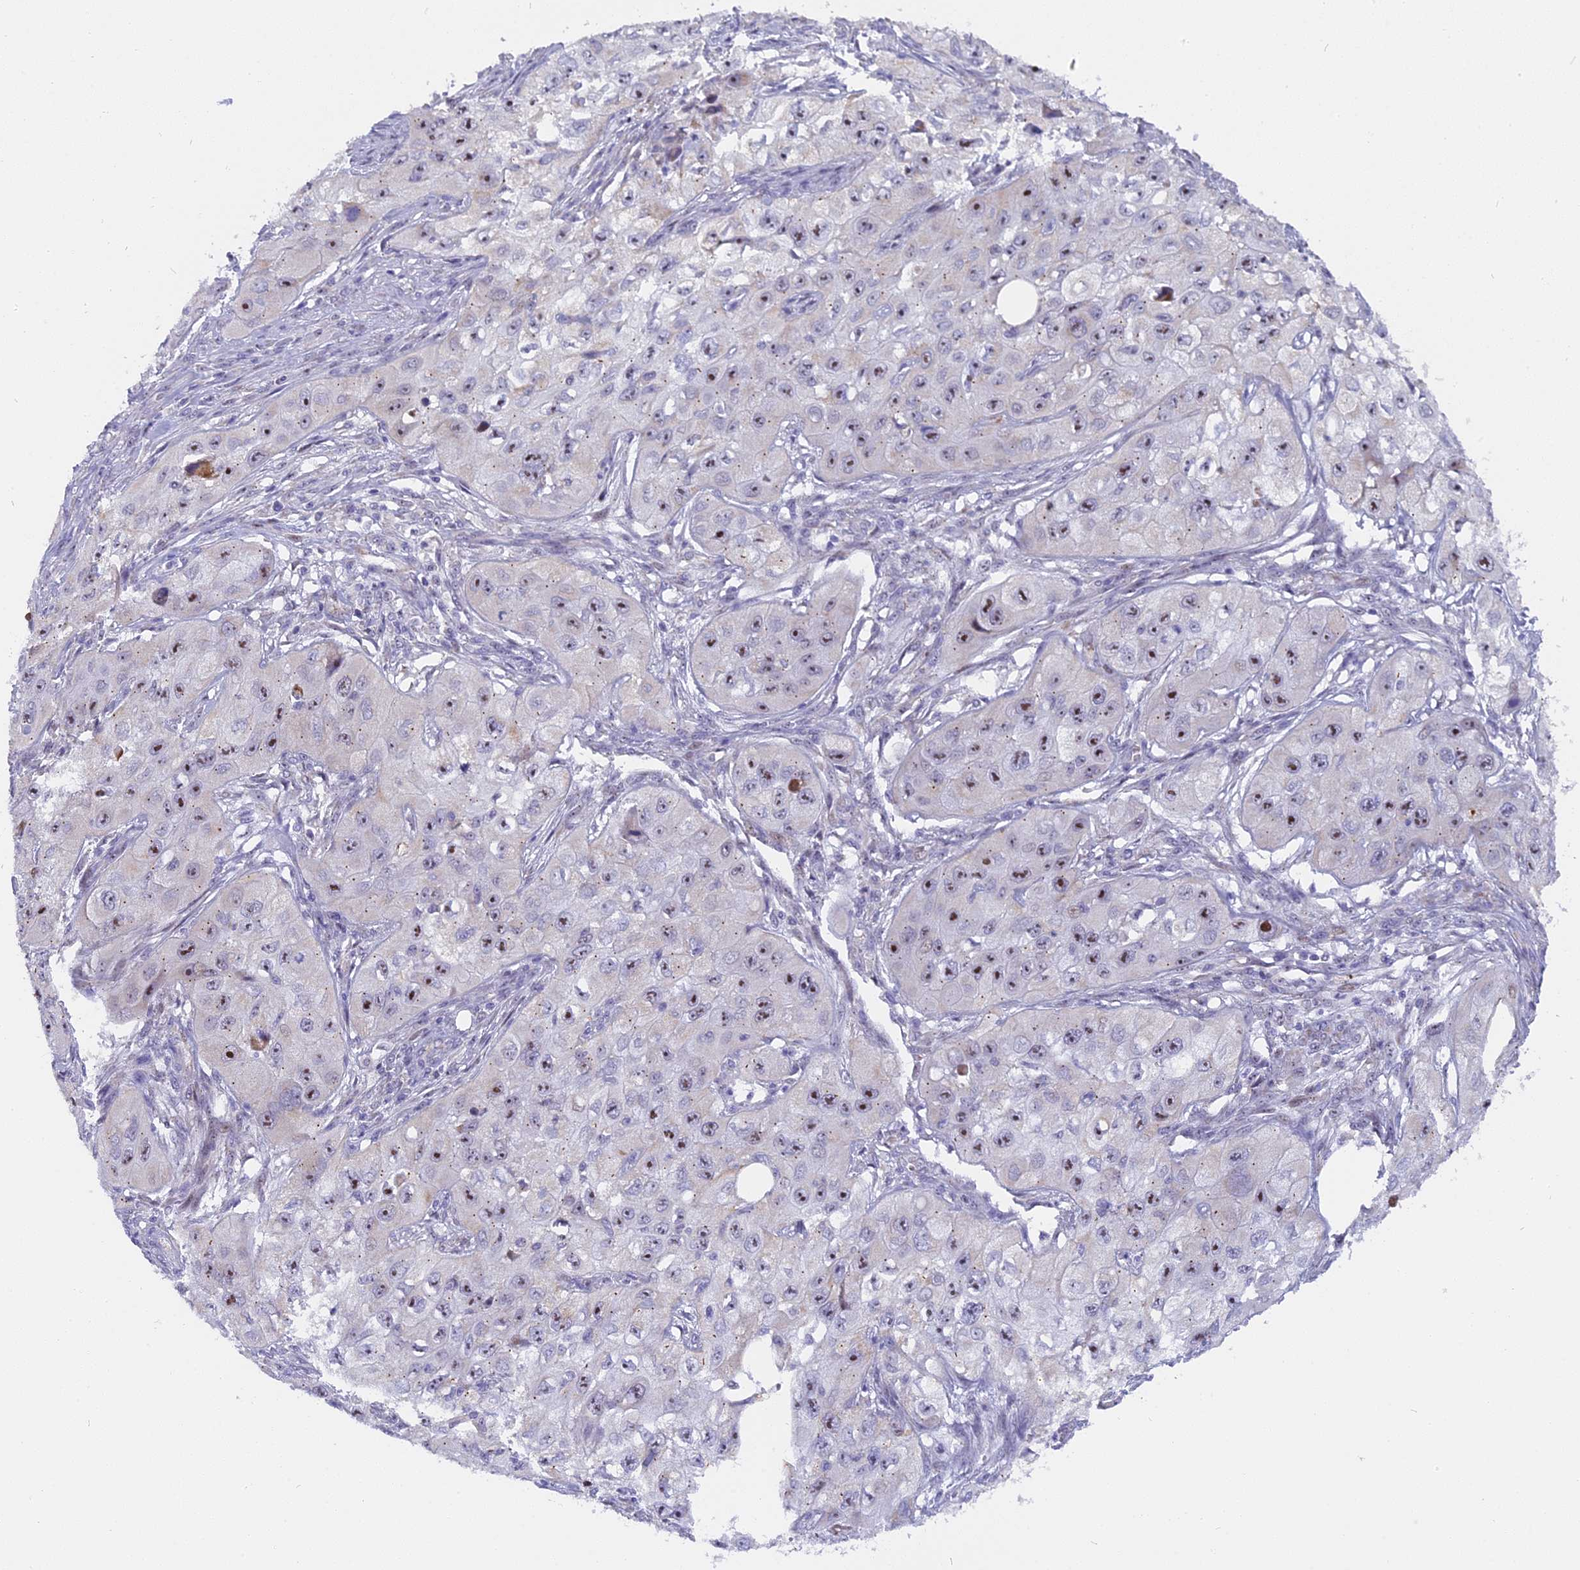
{"staining": {"intensity": "moderate", "quantity": "25%-75%", "location": "nuclear"}, "tissue": "skin cancer", "cell_type": "Tumor cells", "image_type": "cancer", "snomed": [{"axis": "morphology", "description": "Squamous cell carcinoma, NOS"}, {"axis": "topography", "description": "Skin"}, {"axis": "topography", "description": "Subcutis"}], "caption": "Immunohistochemistry (IHC) (DAB) staining of human squamous cell carcinoma (skin) displays moderate nuclear protein staining in about 25%-75% of tumor cells.", "gene": "DTWD1", "patient": {"sex": "male", "age": 73}}